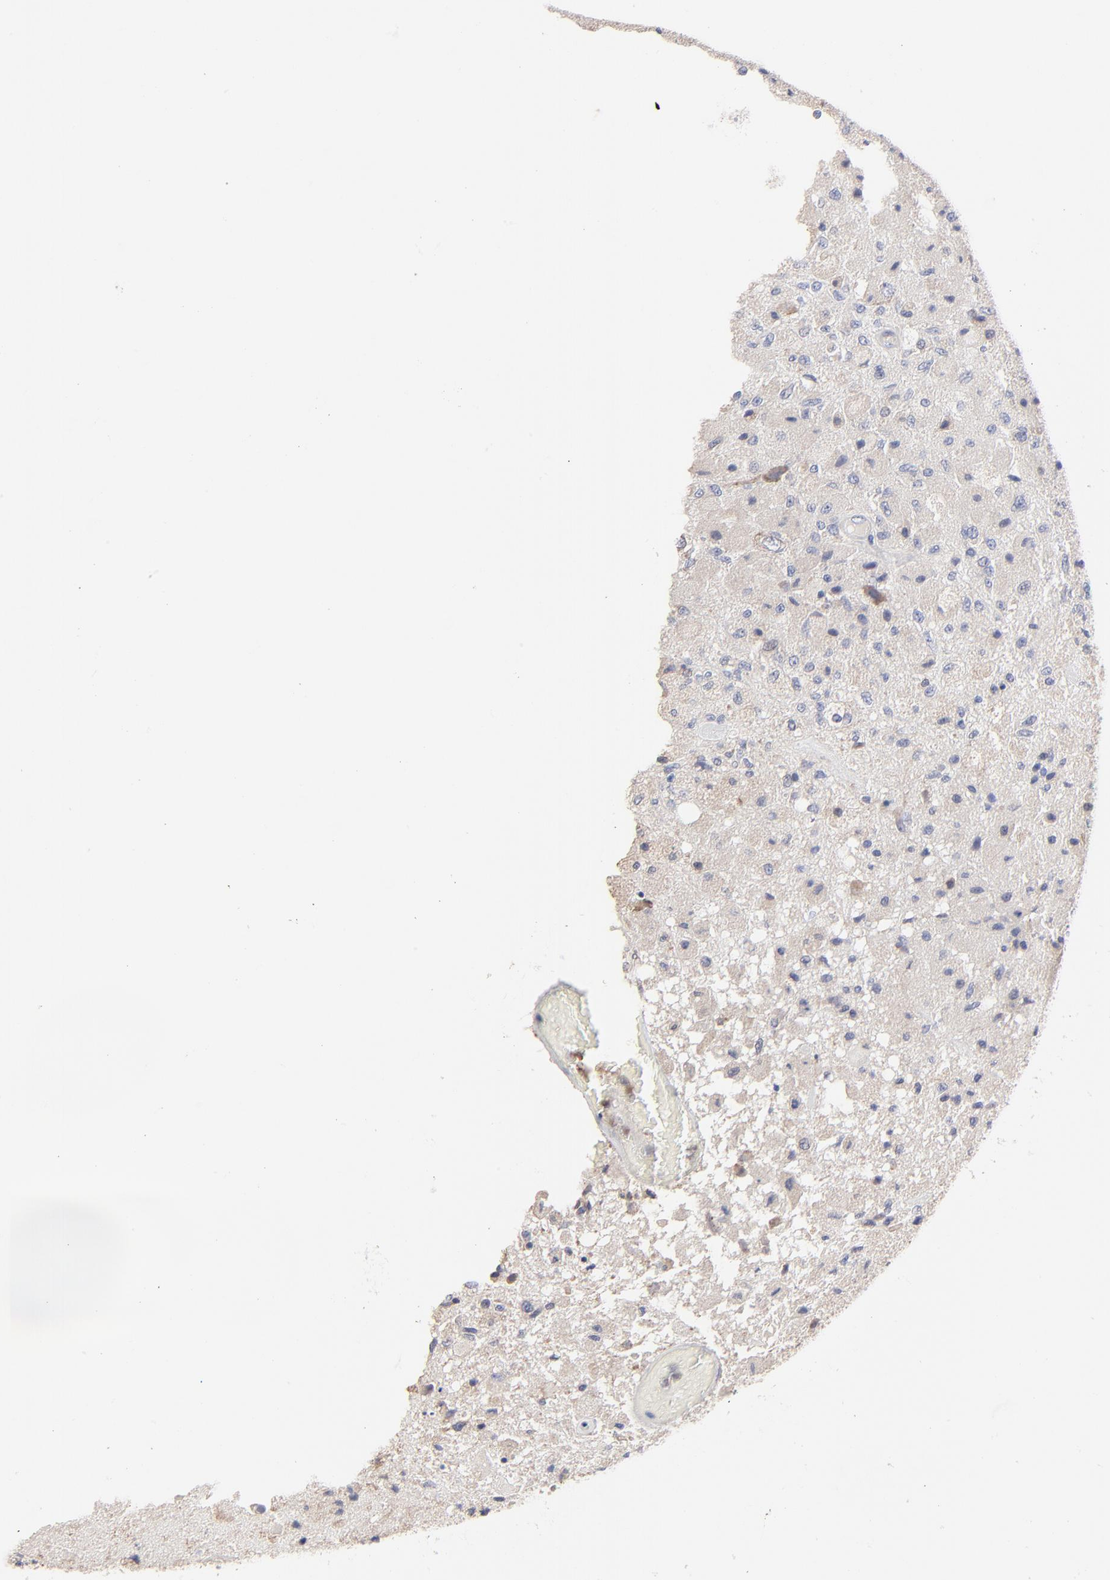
{"staining": {"intensity": "weak", "quantity": "<25%", "location": "cytoplasmic/membranous"}, "tissue": "glioma", "cell_type": "Tumor cells", "image_type": "cancer", "snomed": [{"axis": "morphology", "description": "Normal tissue, NOS"}, {"axis": "morphology", "description": "Glioma, malignant, High grade"}, {"axis": "topography", "description": "Cerebral cortex"}], "caption": "Image shows no significant protein staining in tumor cells of glioma.", "gene": "PPFIBP2", "patient": {"sex": "male", "age": 77}}